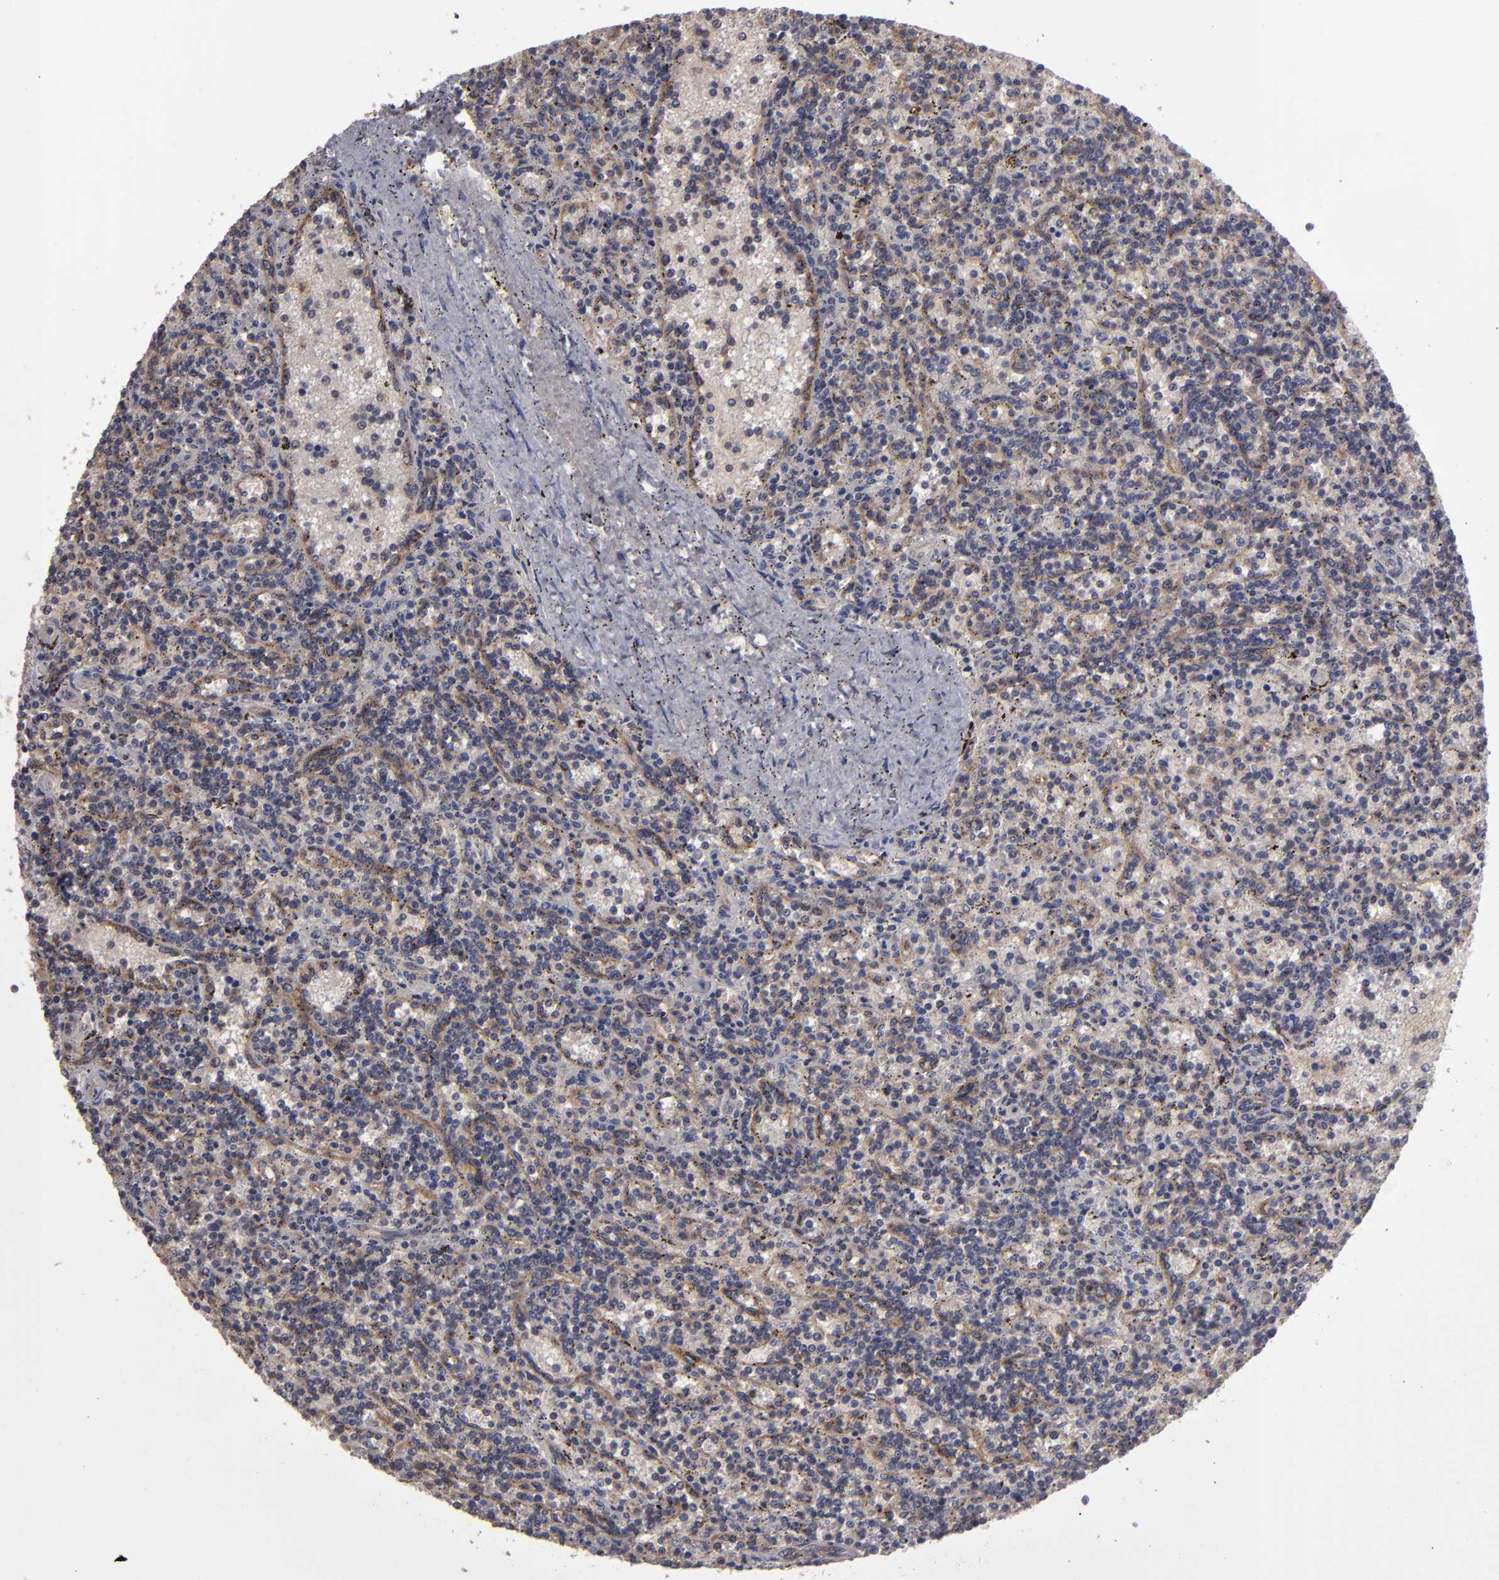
{"staining": {"intensity": "weak", "quantity": "<25%", "location": "cytoplasmic/membranous"}, "tissue": "lymphoma", "cell_type": "Tumor cells", "image_type": "cancer", "snomed": [{"axis": "morphology", "description": "Malignant lymphoma, non-Hodgkin's type, Low grade"}, {"axis": "topography", "description": "Spleen"}], "caption": "High magnification brightfield microscopy of lymphoma stained with DAB (3,3'-diaminobenzidine) (brown) and counterstained with hematoxylin (blue): tumor cells show no significant staining. The staining is performed using DAB brown chromogen with nuclei counter-stained in using hematoxylin.", "gene": "CD55", "patient": {"sex": "male", "age": 73}}